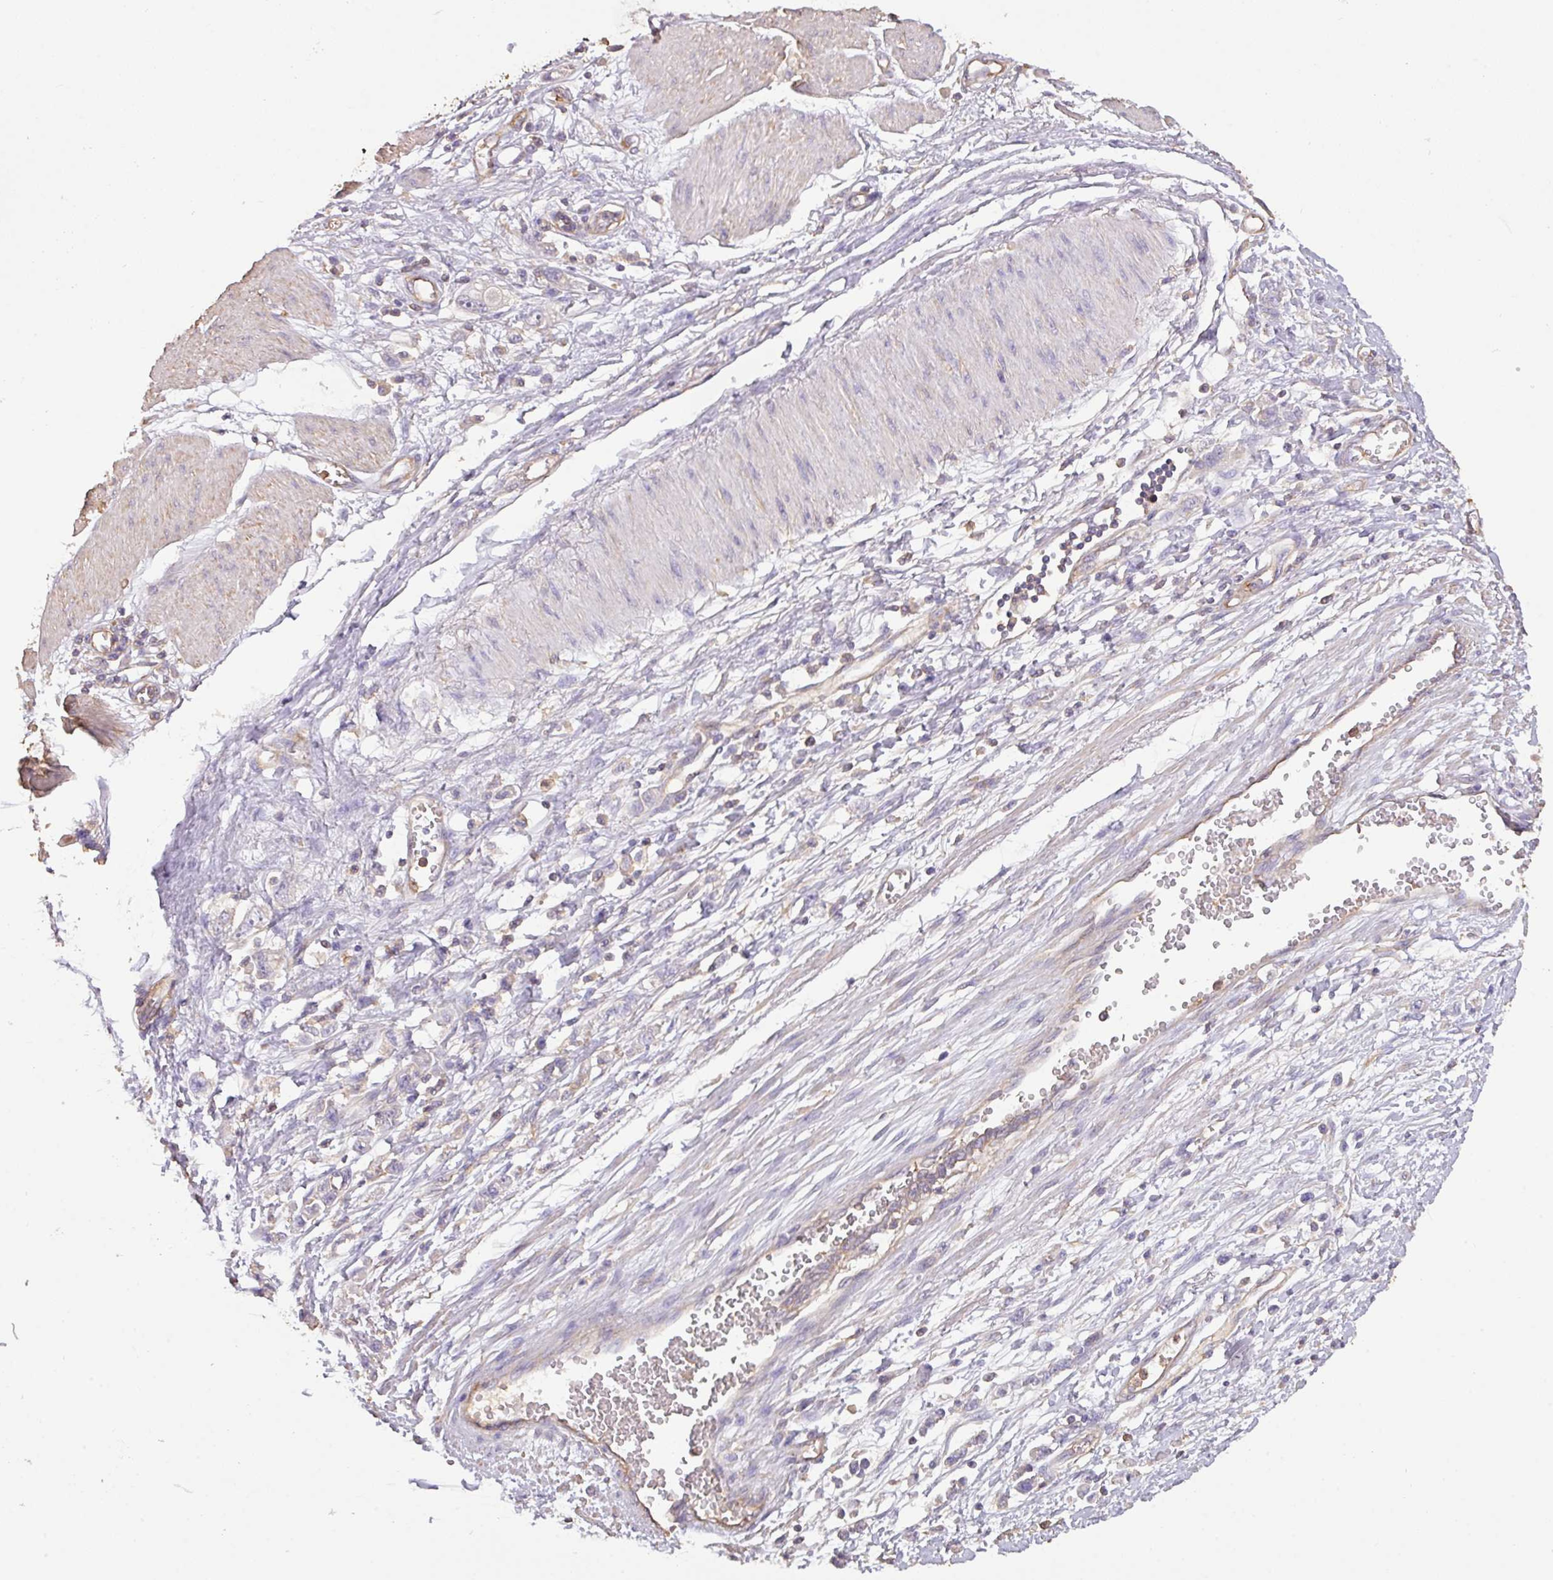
{"staining": {"intensity": "negative", "quantity": "none", "location": "none"}, "tissue": "stomach cancer", "cell_type": "Tumor cells", "image_type": "cancer", "snomed": [{"axis": "morphology", "description": "Adenocarcinoma, NOS"}, {"axis": "topography", "description": "Stomach"}], "caption": "Stomach adenocarcinoma stained for a protein using immunohistochemistry reveals no staining tumor cells.", "gene": "CALML4", "patient": {"sex": "female", "age": 76}}